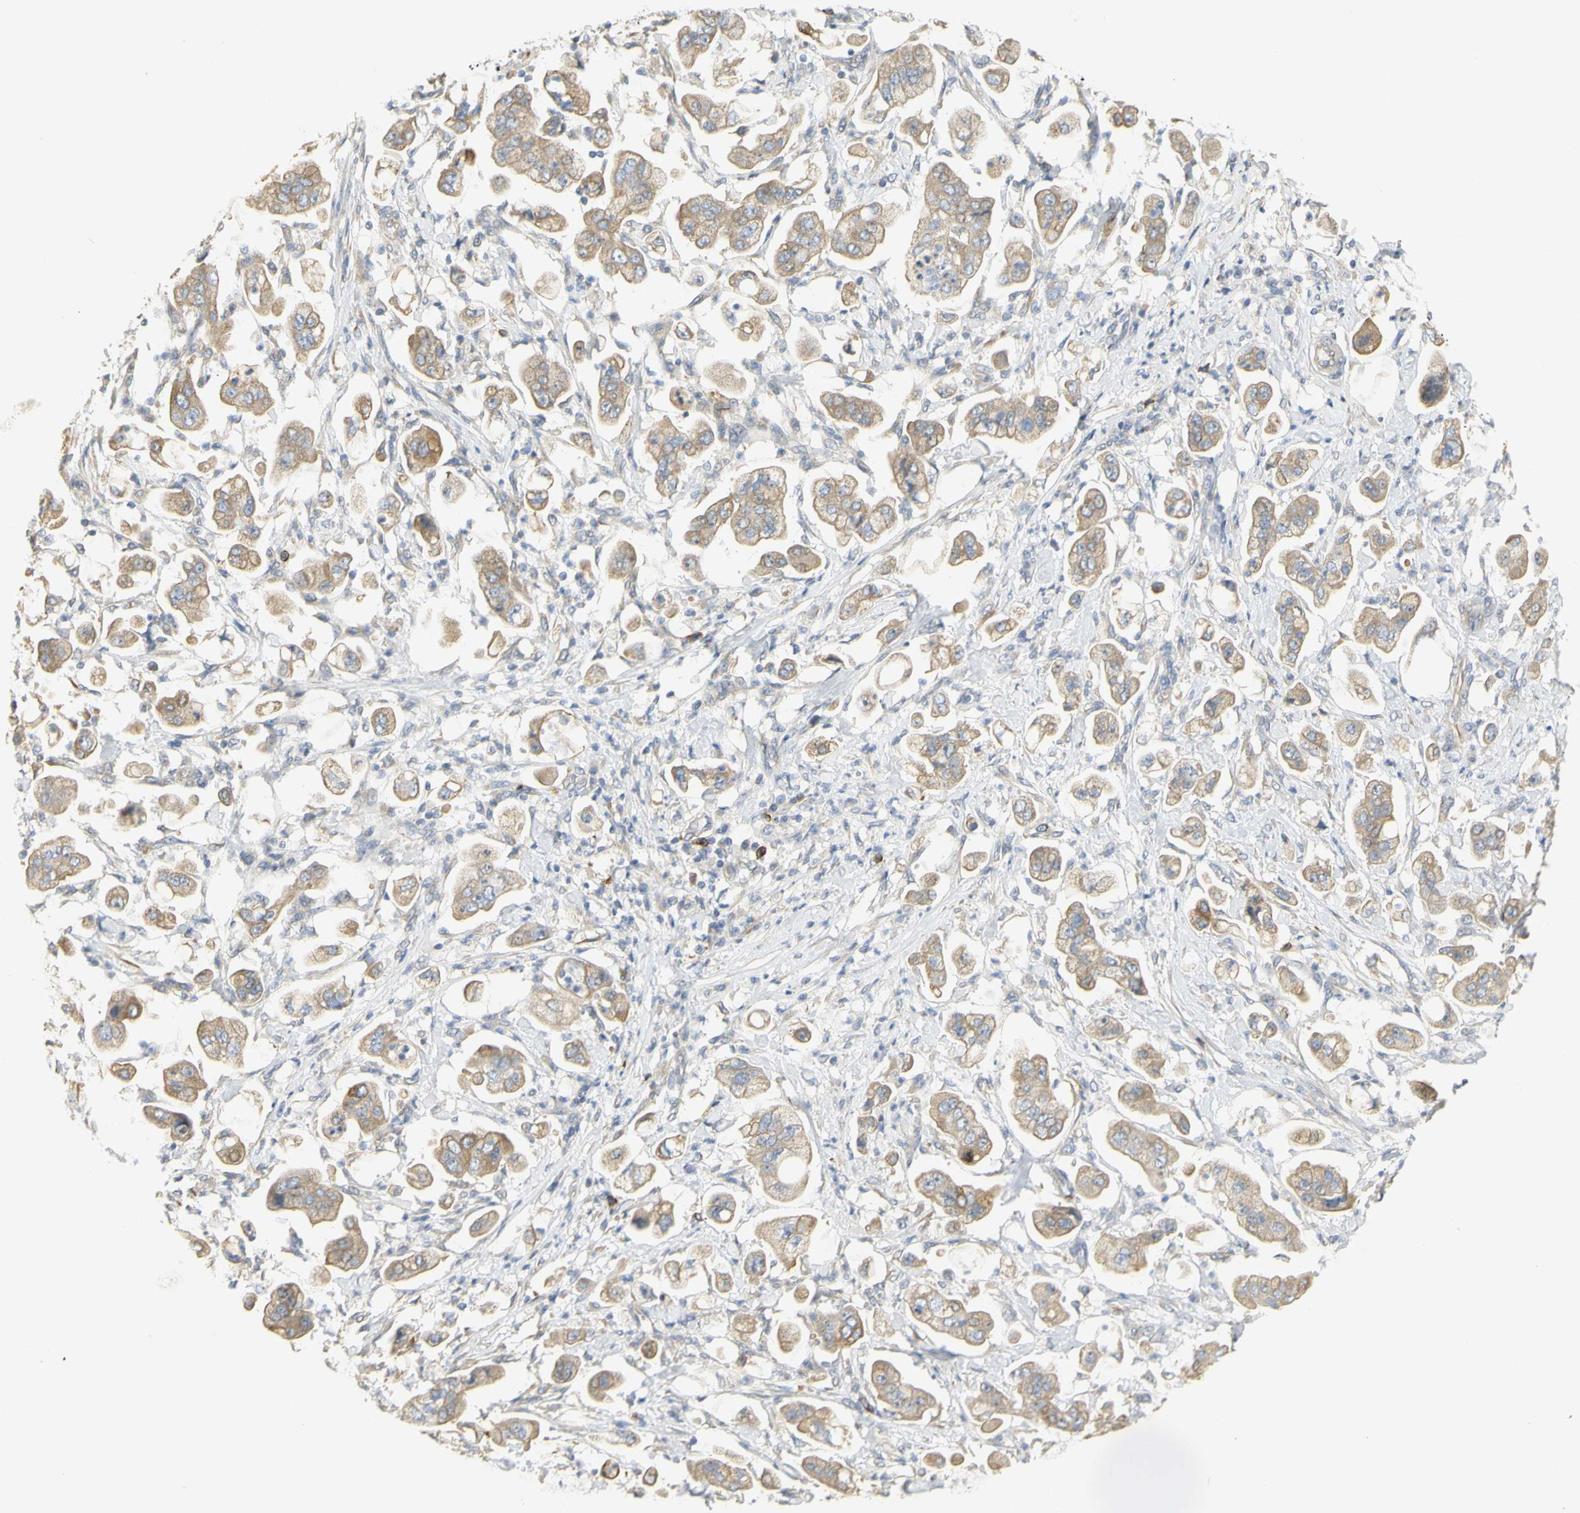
{"staining": {"intensity": "moderate", "quantity": ">75%", "location": "cytoplasmic/membranous"}, "tissue": "stomach cancer", "cell_type": "Tumor cells", "image_type": "cancer", "snomed": [{"axis": "morphology", "description": "Adenocarcinoma, NOS"}, {"axis": "topography", "description": "Stomach"}], "caption": "Stomach cancer (adenocarcinoma) tissue exhibits moderate cytoplasmic/membranous staining in about >75% of tumor cells, visualized by immunohistochemistry.", "gene": "KIF11", "patient": {"sex": "male", "age": 62}}